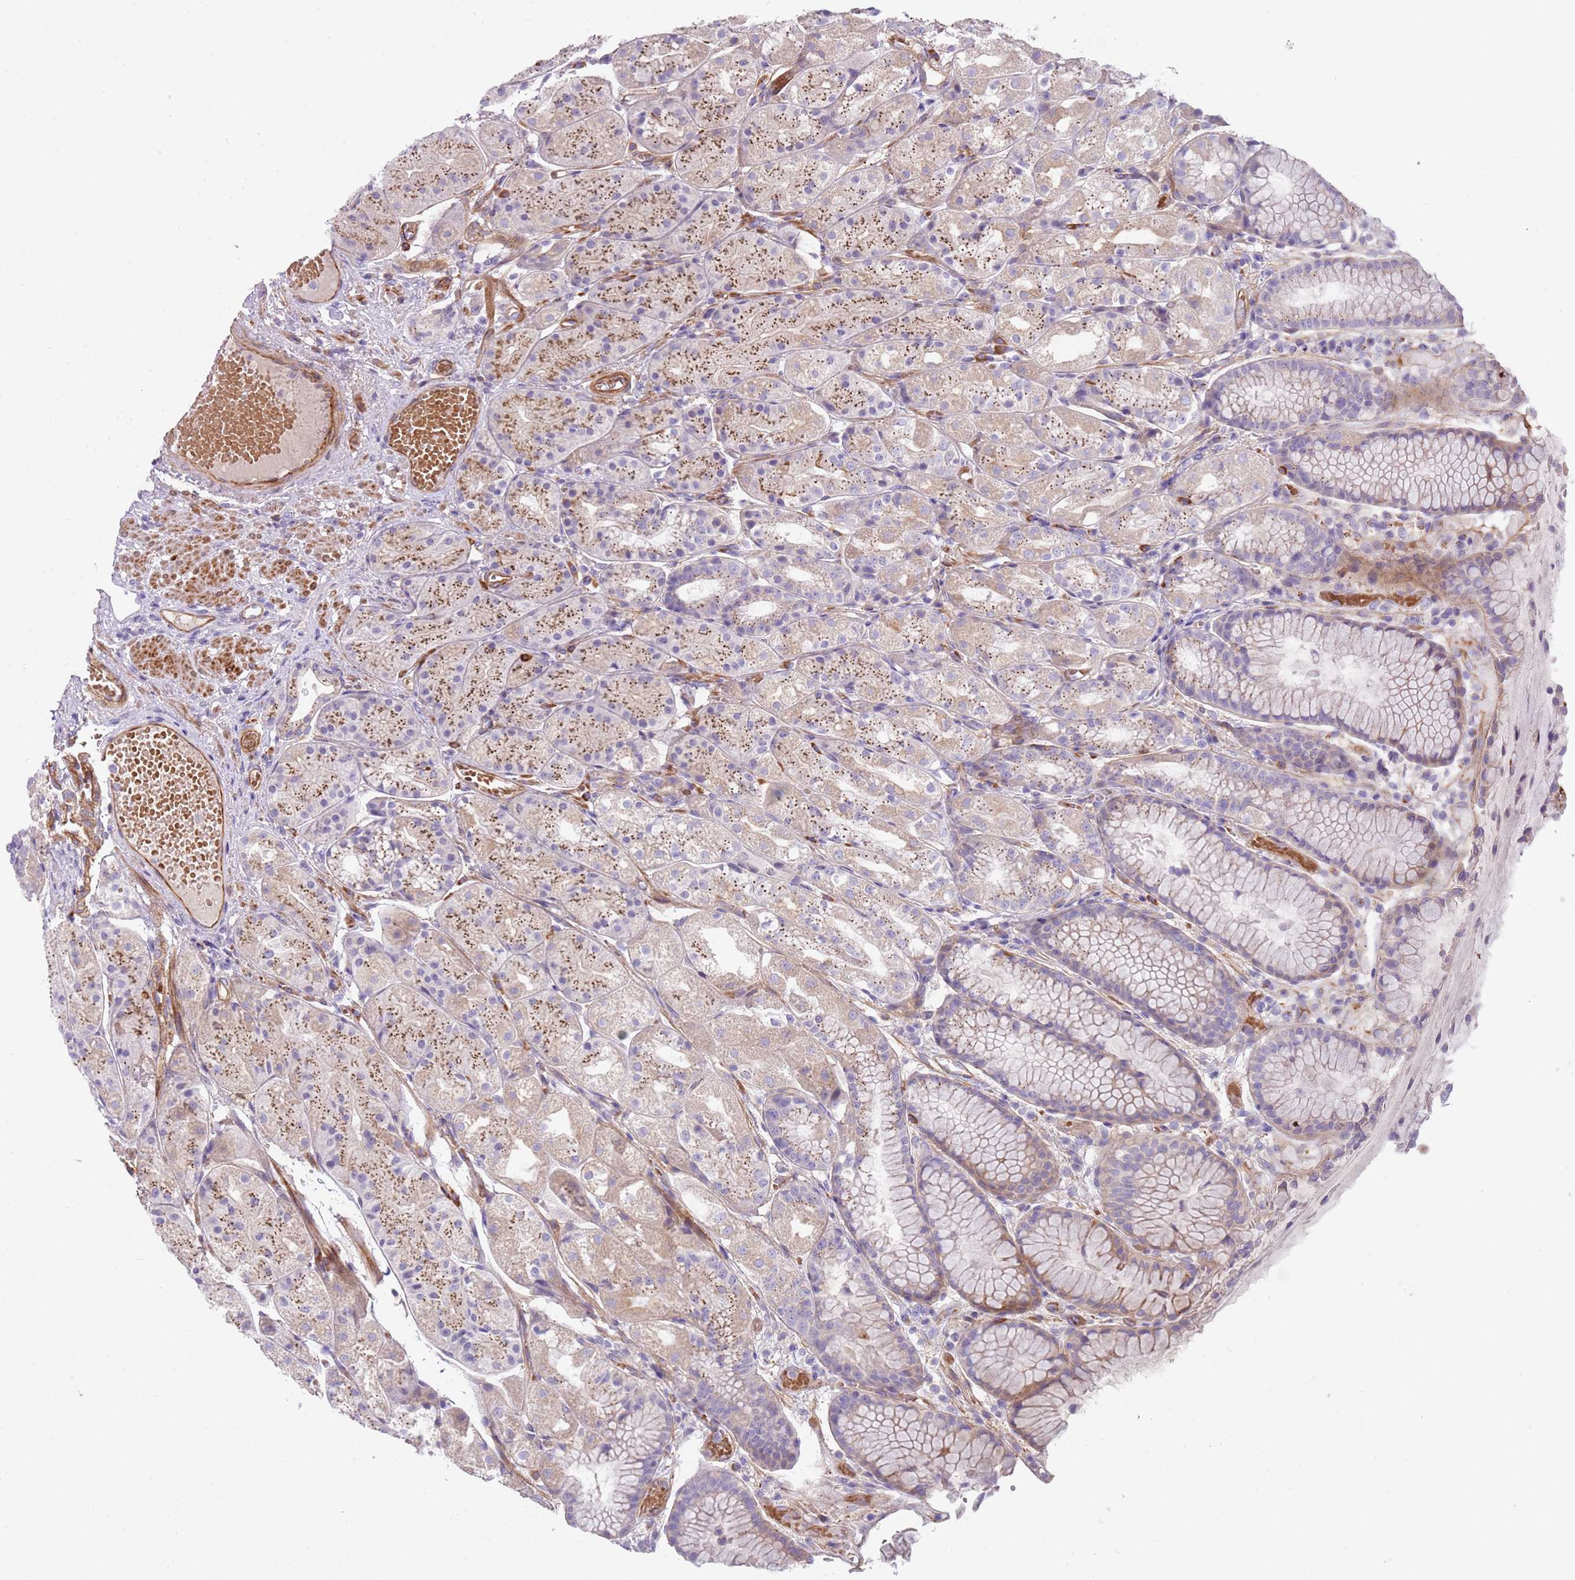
{"staining": {"intensity": "moderate", "quantity": "25%-75%", "location": "cytoplasmic/membranous"}, "tissue": "stomach", "cell_type": "Glandular cells", "image_type": "normal", "snomed": [{"axis": "morphology", "description": "Normal tissue, NOS"}, {"axis": "topography", "description": "Stomach, upper"}], "caption": "A high-resolution micrograph shows IHC staining of normal stomach, which exhibits moderate cytoplasmic/membranous expression in approximately 25%-75% of glandular cells.", "gene": "TINAGL1", "patient": {"sex": "male", "age": 72}}